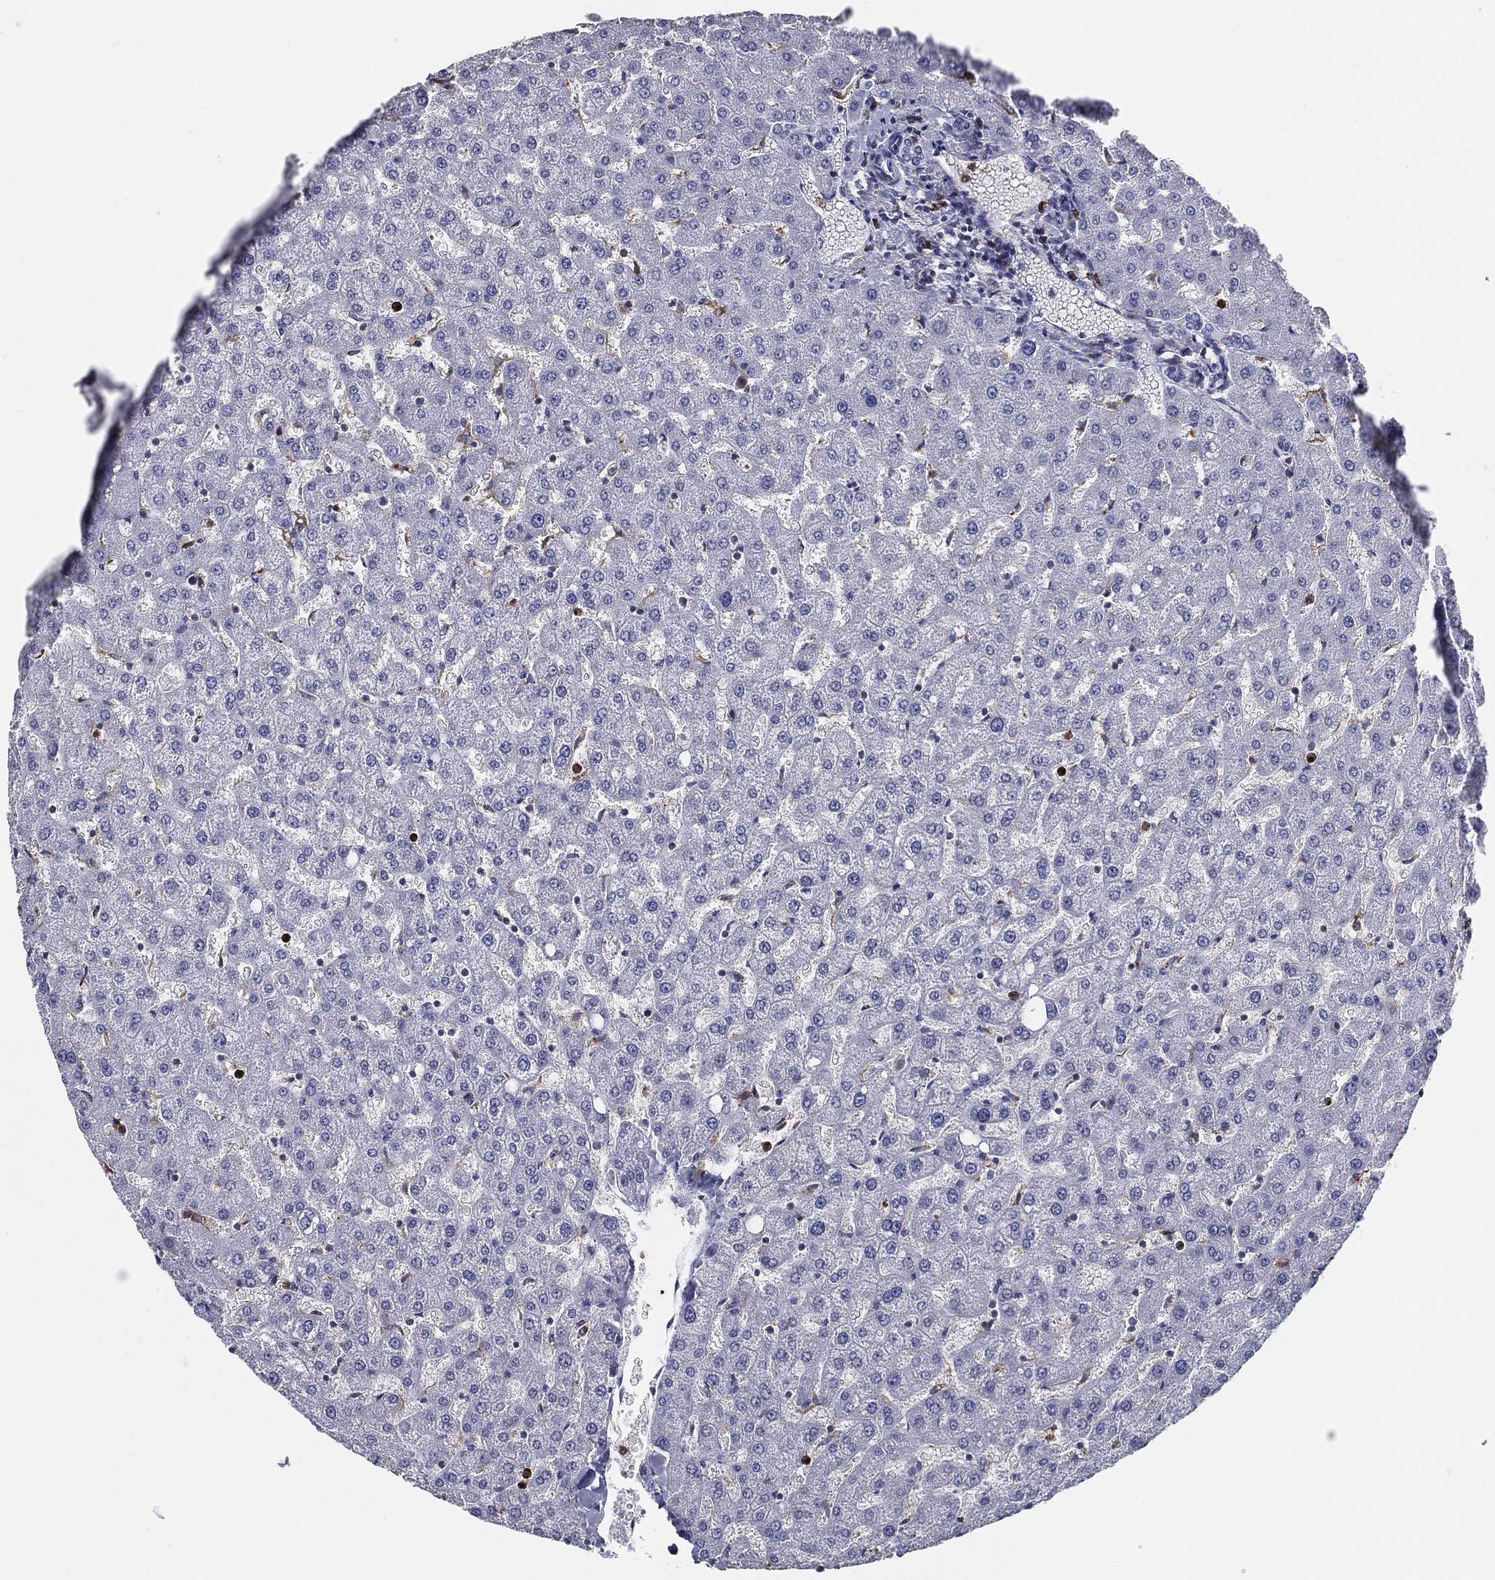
{"staining": {"intensity": "negative", "quantity": "none", "location": "none"}, "tissue": "liver", "cell_type": "Cholangiocytes", "image_type": "normal", "snomed": [{"axis": "morphology", "description": "Normal tissue, NOS"}, {"axis": "topography", "description": "Liver"}], "caption": "Immunohistochemistry (IHC) of normal human liver exhibits no staining in cholangiocytes. (Immunohistochemistry, brightfield microscopy, high magnification).", "gene": "EVI2B", "patient": {"sex": "female", "age": 50}}